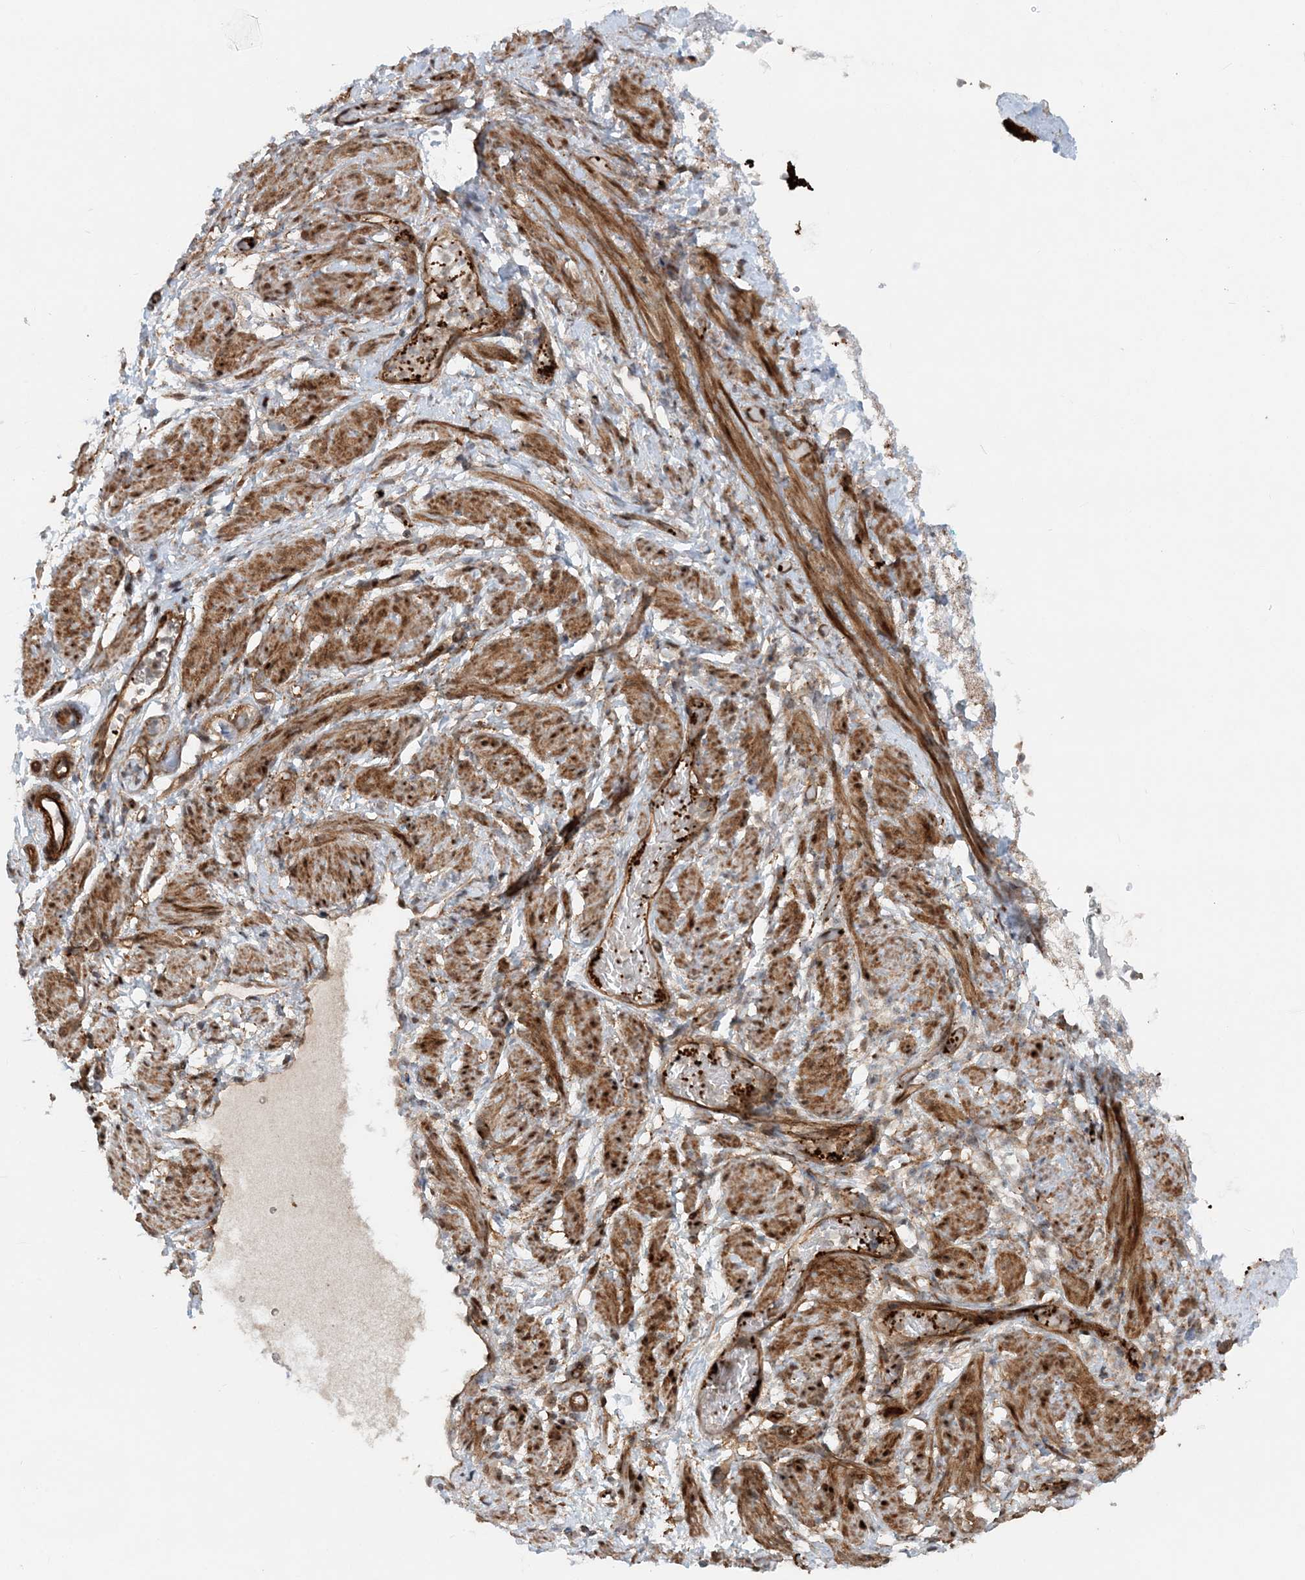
{"staining": {"intensity": "moderate", "quantity": ">75%", "location": "cytoplasmic/membranous"}, "tissue": "soft tissue", "cell_type": "Fibroblasts", "image_type": "normal", "snomed": [{"axis": "morphology", "description": "Normal tissue, NOS"}, {"axis": "topography", "description": "Smooth muscle"}, {"axis": "topography", "description": "Peripheral nerve tissue"}], "caption": "High-magnification brightfield microscopy of benign soft tissue stained with DAB (brown) and counterstained with hematoxylin (blue). fibroblasts exhibit moderate cytoplasmic/membranous expression is present in approximately>75% of cells. The protein of interest is stained brown, and the nuclei are stained in blue (DAB (3,3'-diaminobenzidine) IHC with brightfield microscopy, high magnification).", "gene": "GEMIN5", "patient": {"sex": "female", "age": 39}}